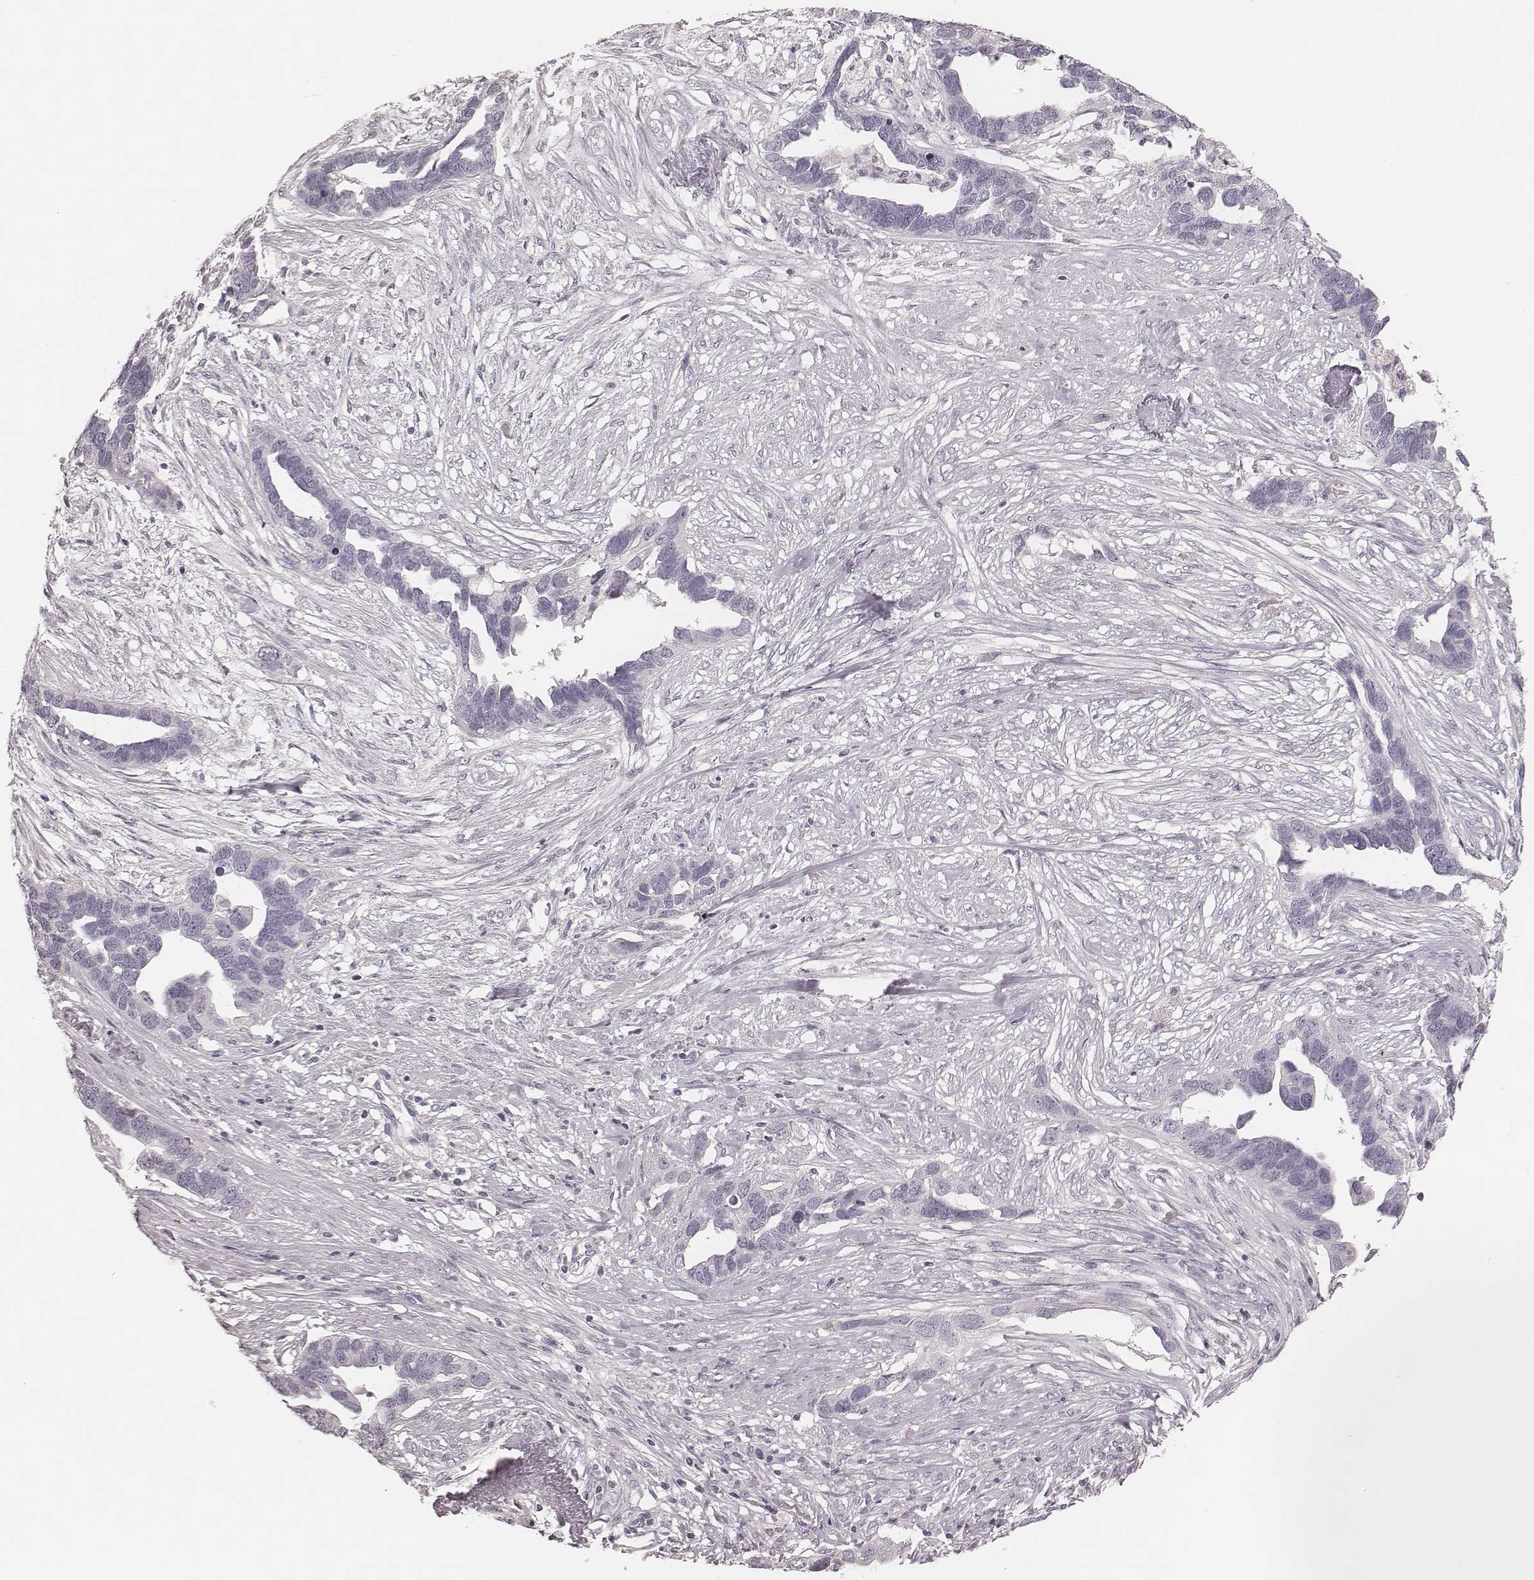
{"staining": {"intensity": "negative", "quantity": "none", "location": "none"}, "tissue": "ovarian cancer", "cell_type": "Tumor cells", "image_type": "cancer", "snomed": [{"axis": "morphology", "description": "Cystadenocarcinoma, serous, NOS"}, {"axis": "topography", "description": "Ovary"}], "caption": "DAB (3,3'-diaminobenzidine) immunohistochemical staining of human ovarian cancer reveals no significant staining in tumor cells. The staining was performed using DAB to visualize the protein expression in brown, while the nuclei were stained in blue with hematoxylin (Magnification: 20x).", "gene": "SMIM24", "patient": {"sex": "female", "age": 54}}